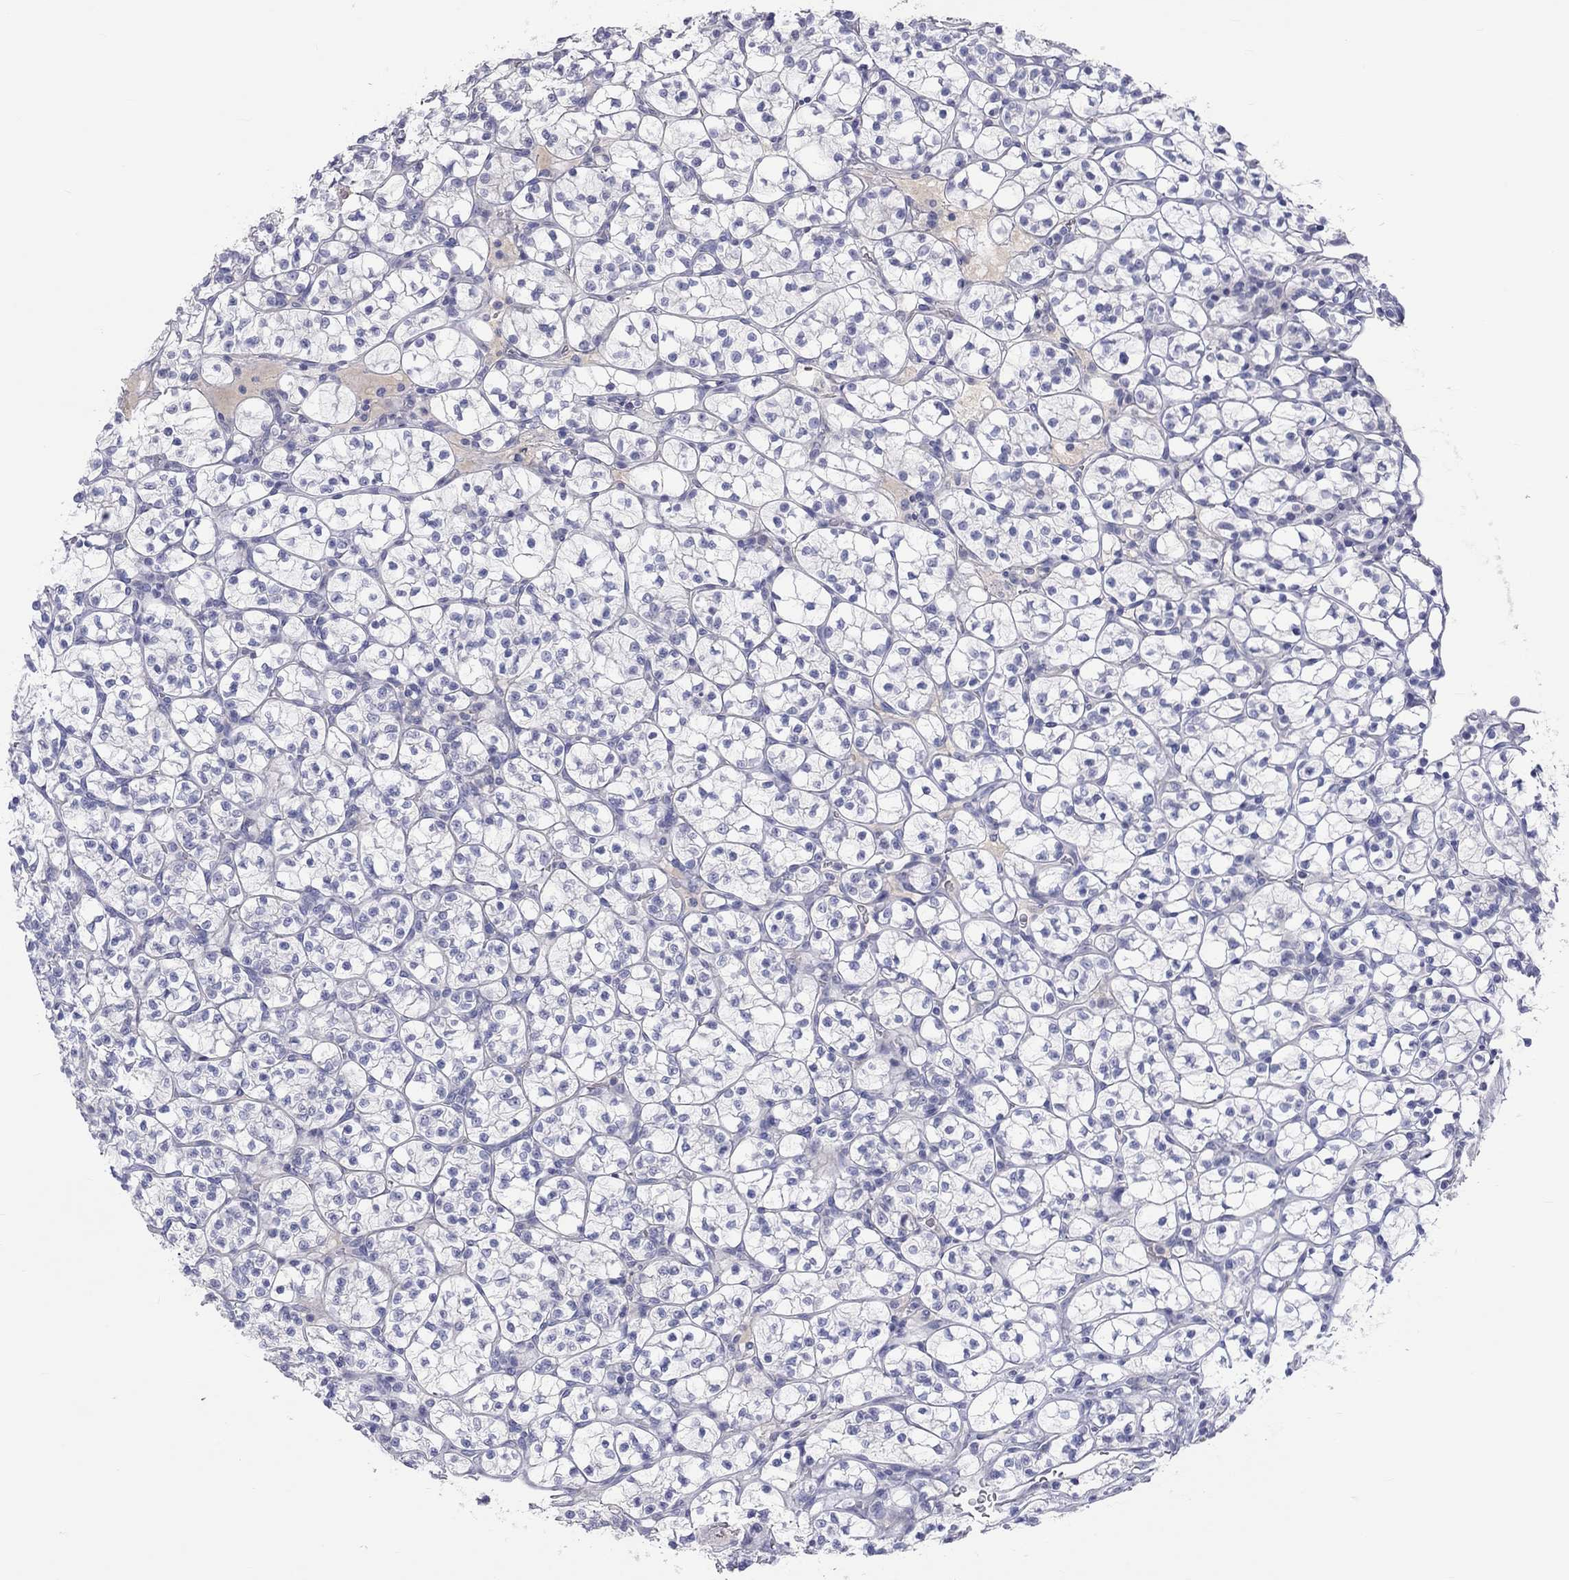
{"staining": {"intensity": "negative", "quantity": "none", "location": "none"}, "tissue": "renal cancer", "cell_type": "Tumor cells", "image_type": "cancer", "snomed": [{"axis": "morphology", "description": "Adenocarcinoma, NOS"}, {"axis": "topography", "description": "Kidney"}], "caption": "DAB immunohistochemical staining of human renal cancer (adenocarcinoma) displays no significant expression in tumor cells.", "gene": "ST7L", "patient": {"sex": "female", "age": 89}}